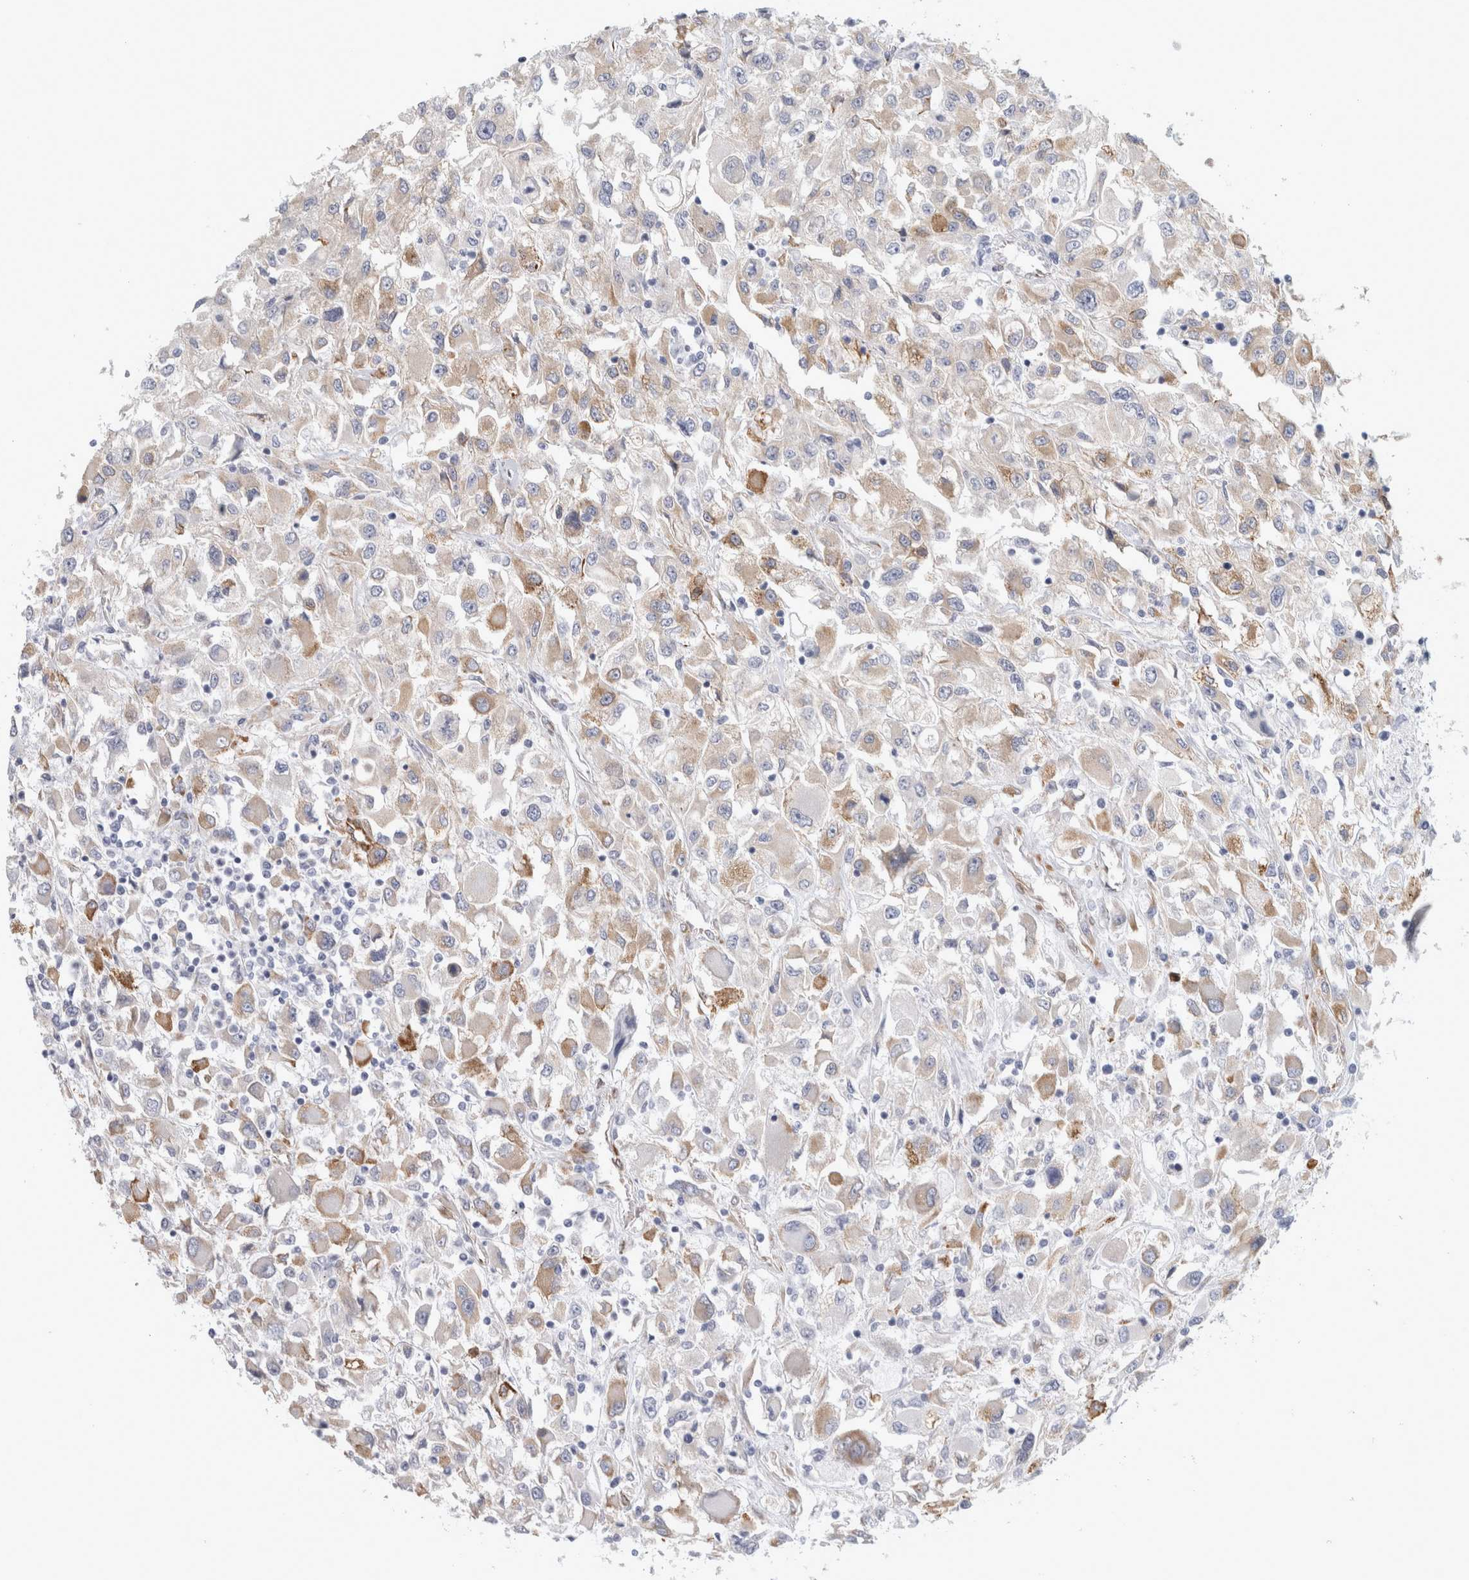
{"staining": {"intensity": "weak", "quantity": "25%-75%", "location": "cytoplasmic/membranous"}, "tissue": "renal cancer", "cell_type": "Tumor cells", "image_type": "cancer", "snomed": [{"axis": "morphology", "description": "Adenocarcinoma, NOS"}, {"axis": "topography", "description": "Kidney"}], "caption": "The photomicrograph displays a brown stain indicating the presence of a protein in the cytoplasmic/membranous of tumor cells in renal cancer (adenocarcinoma).", "gene": "B3GNT3", "patient": {"sex": "female", "age": 52}}